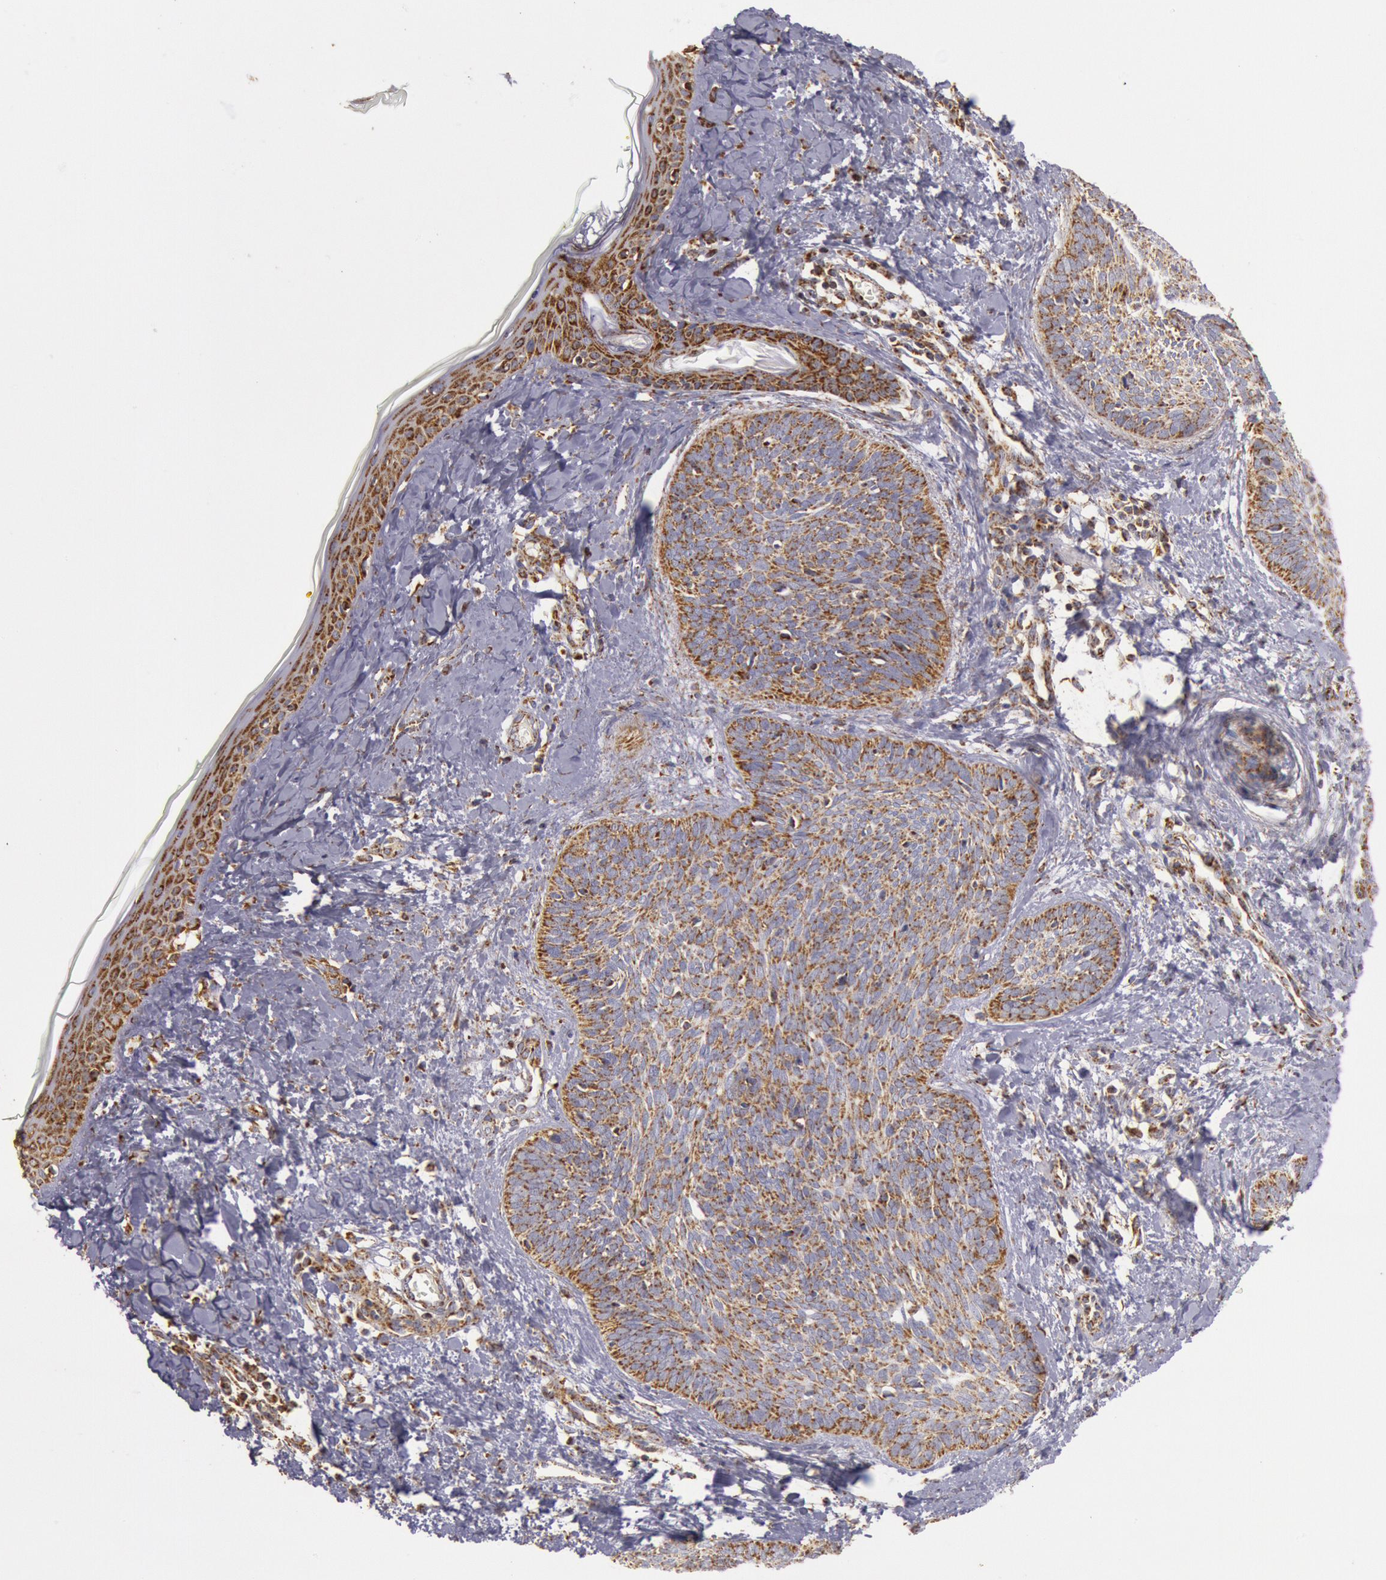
{"staining": {"intensity": "moderate", "quantity": ">75%", "location": "cytoplasmic/membranous"}, "tissue": "skin cancer", "cell_type": "Tumor cells", "image_type": "cancer", "snomed": [{"axis": "morphology", "description": "Basal cell carcinoma"}, {"axis": "topography", "description": "Skin"}], "caption": "Protein expression analysis of skin basal cell carcinoma demonstrates moderate cytoplasmic/membranous positivity in about >75% of tumor cells.", "gene": "CYC1", "patient": {"sex": "female", "age": 81}}